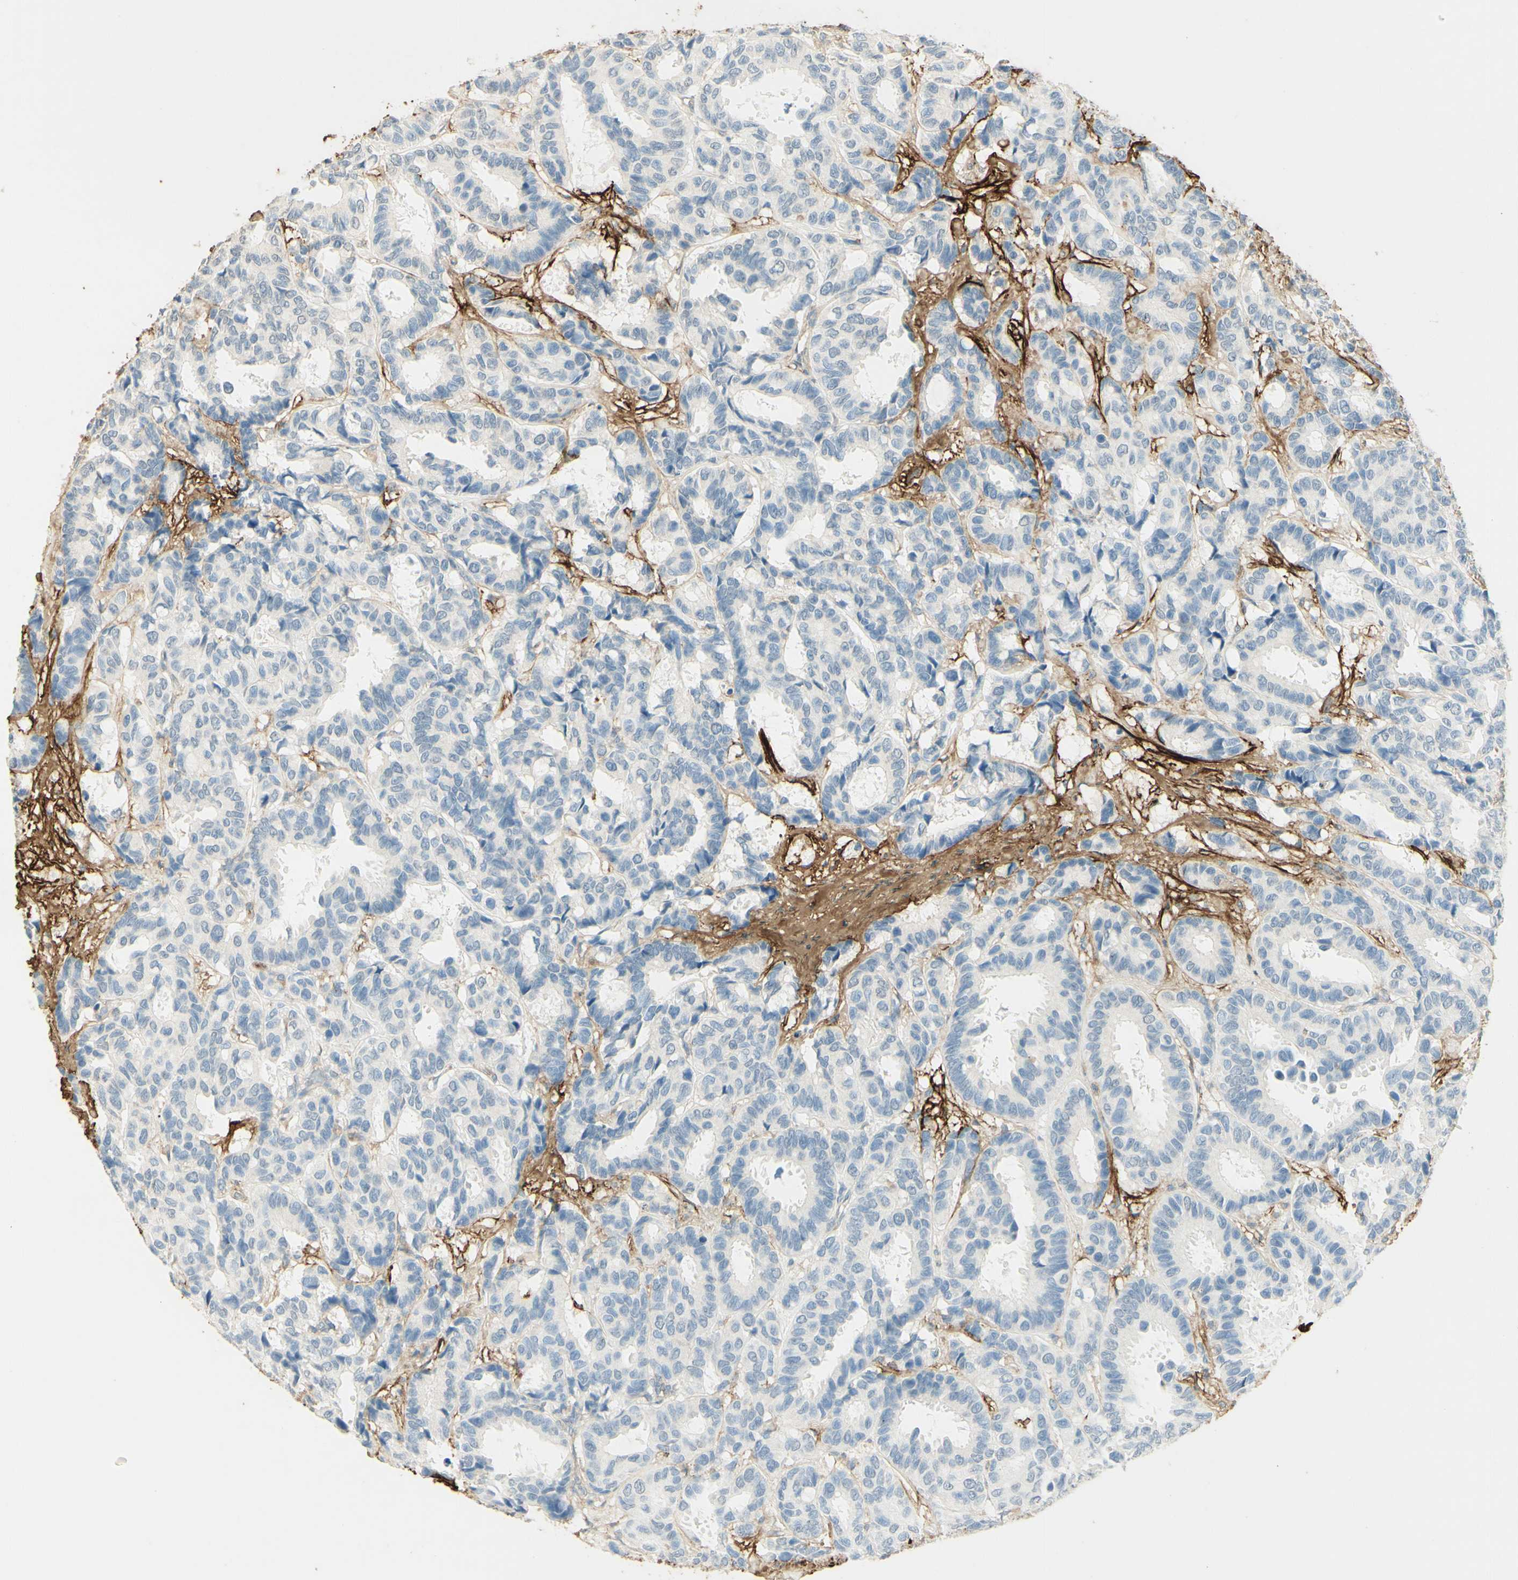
{"staining": {"intensity": "negative", "quantity": "none", "location": "none"}, "tissue": "breast cancer", "cell_type": "Tumor cells", "image_type": "cancer", "snomed": [{"axis": "morphology", "description": "Duct carcinoma"}, {"axis": "topography", "description": "Breast"}], "caption": "Human breast infiltrating ductal carcinoma stained for a protein using immunohistochemistry (IHC) reveals no positivity in tumor cells.", "gene": "TNN", "patient": {"sex": "female", "age": 87}}